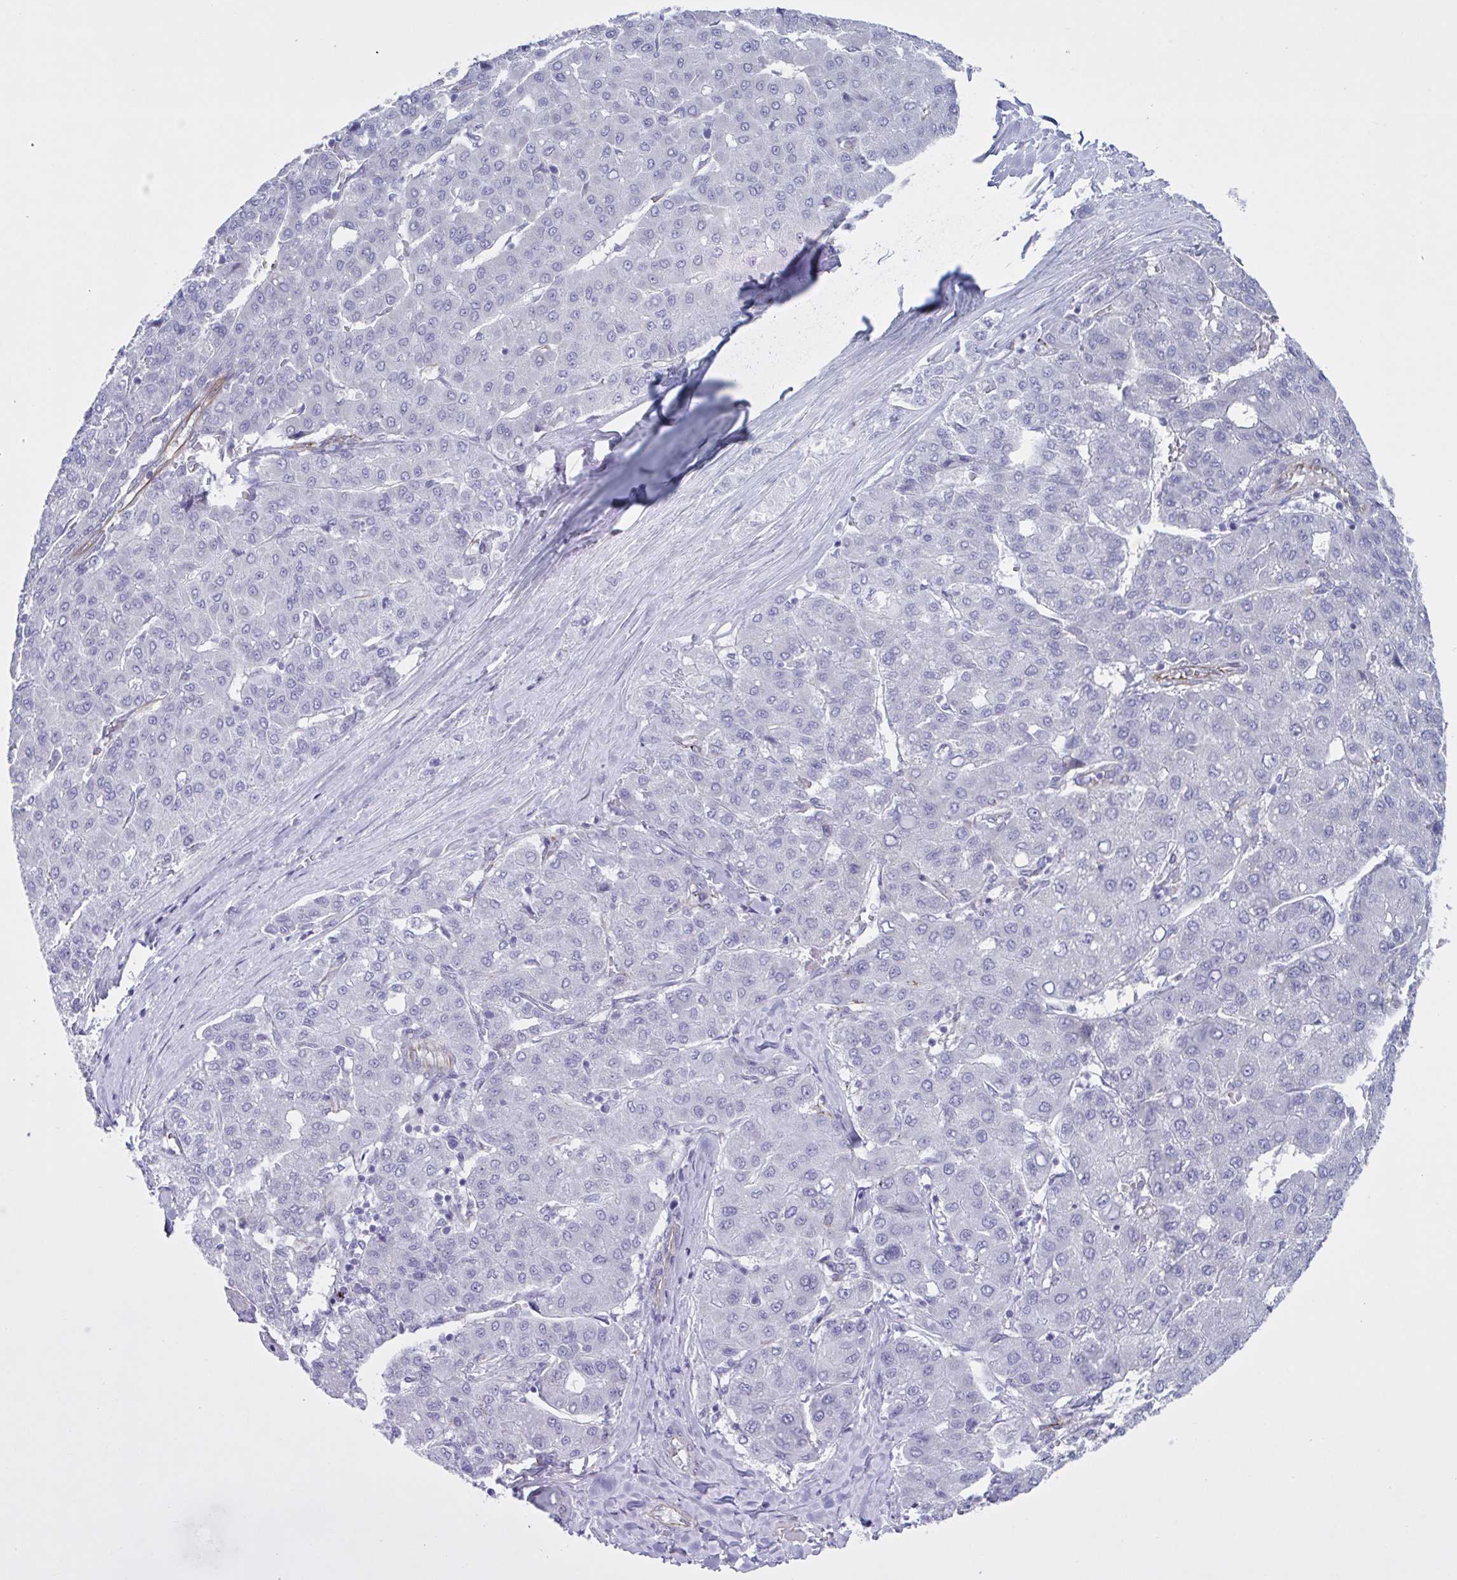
{"staining": {"intensity": "negative", "quantity": "none", "location": "none"}, "tissue": "liver cancer", "cell_type": "Tumor cells", "image_type": "cancer", "snomed": [{"axis": "morphology", "description": "Carcinoma, Hepatocellular, NOS"}, {"axis": "topography", "description": "Liver"}], "caption": "Immunohistochemistry image of neoplastic tissue: hepatocellular carcinoma (liver) stained with DAB (3,3'-diaminobenzidine) exhibits no significant protein expression in tumor cells. (DAB (3,3'-diaminobenzidine) immunohistochemistry (IHC) with hematoxylin counter stain).", "gene": "TMEM86B", "patient": {"sex": "male", "age": 65}}